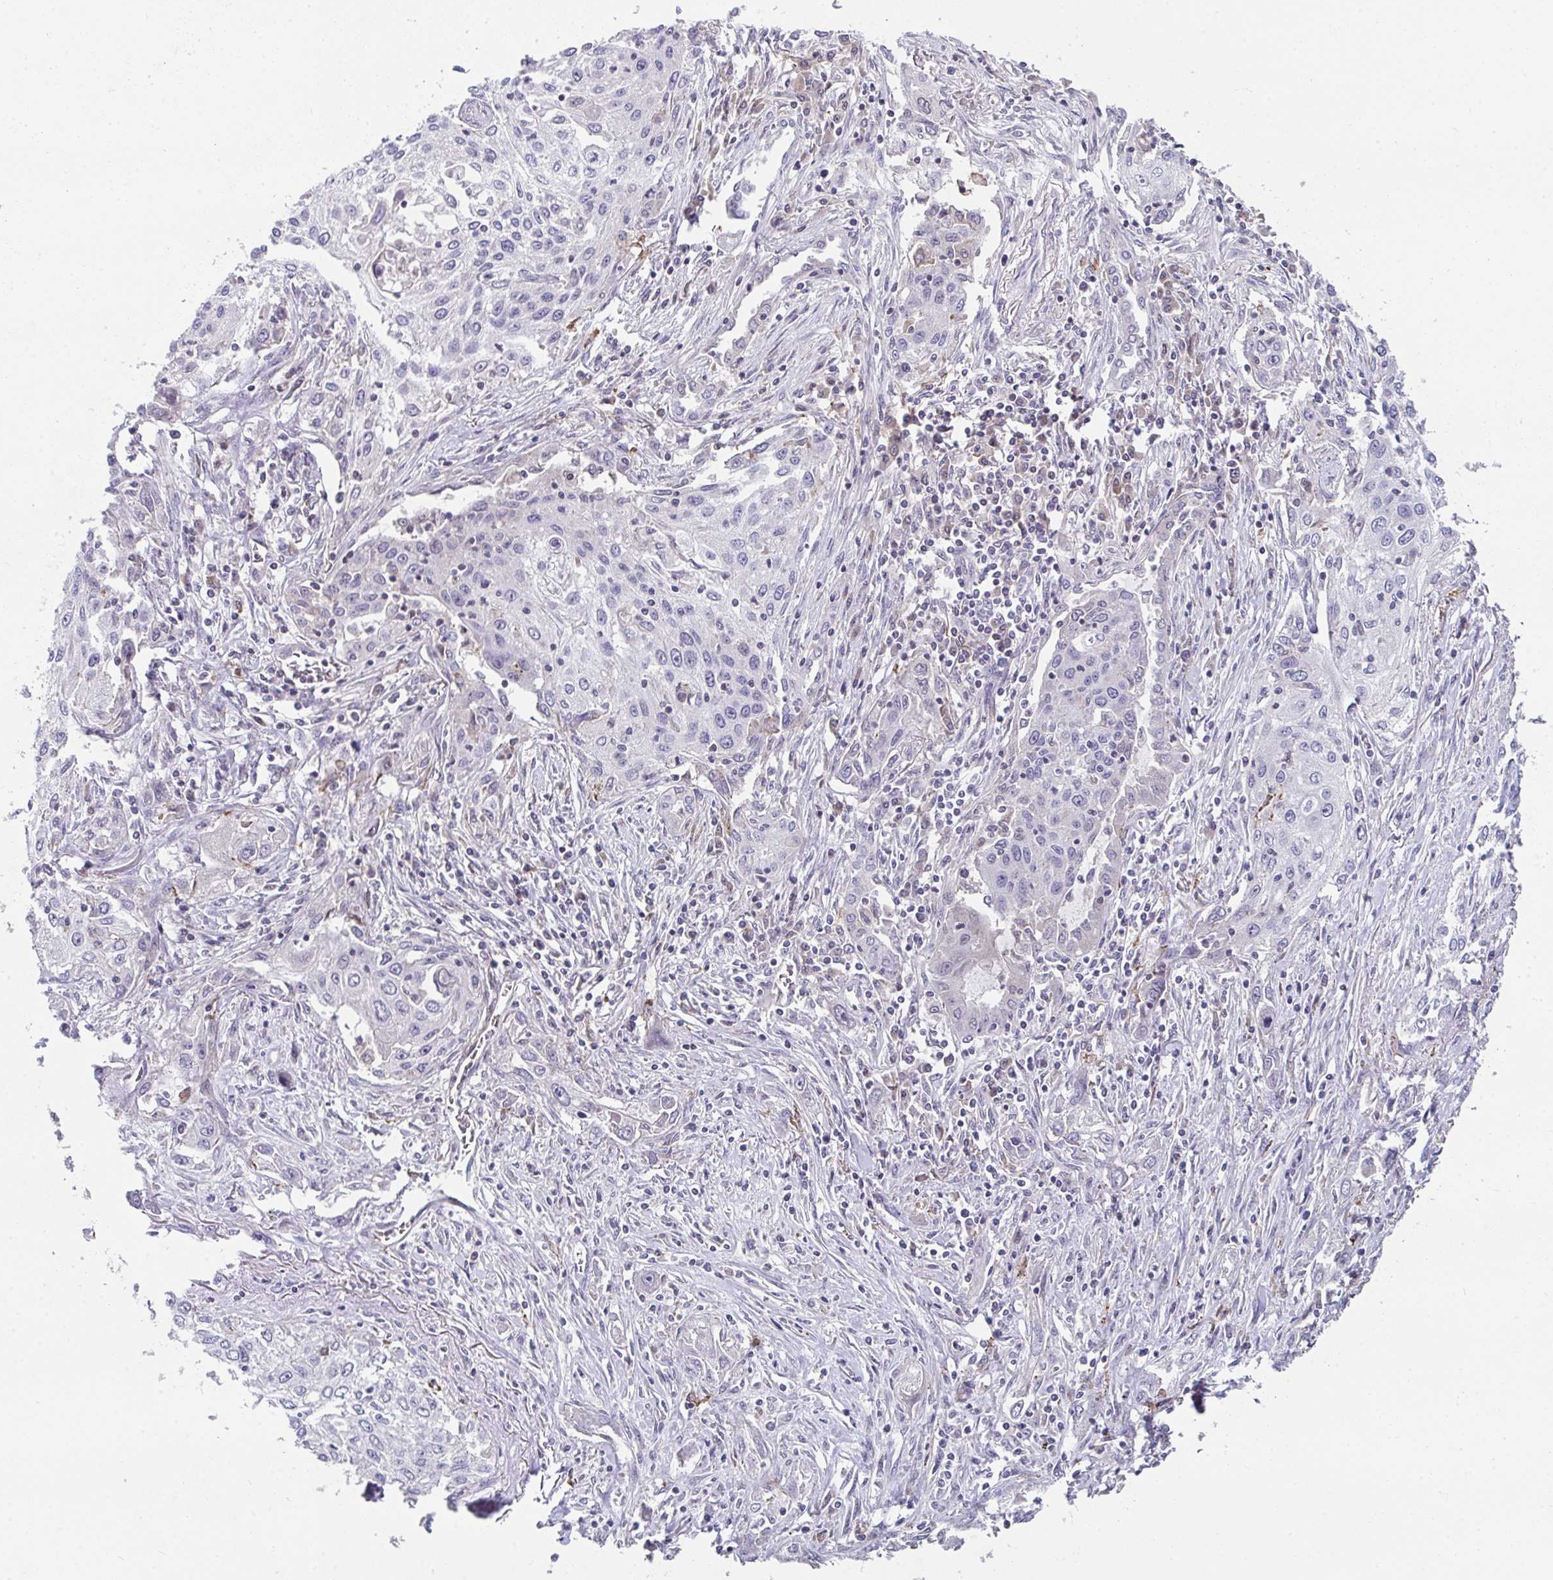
{"staining": {"intensity": "negative", "quantity": "none", "location": "none"}, "tissue": "lung cancer", "cell_type": "Tumor cells", "image_type": "cancer", "snomed": [{"axis": "morphology", "description": "Squamous cell carcinoma, NOS"}, {"axis": "topography", "description": "Lung"}], "caption": "Human lung cancer stained for a protein using immunohistochemistry (IHC) exhibits no staining in tumor cells.", "gene": "GLTPD2", "patient": {"sex": "female", "age": 69}}